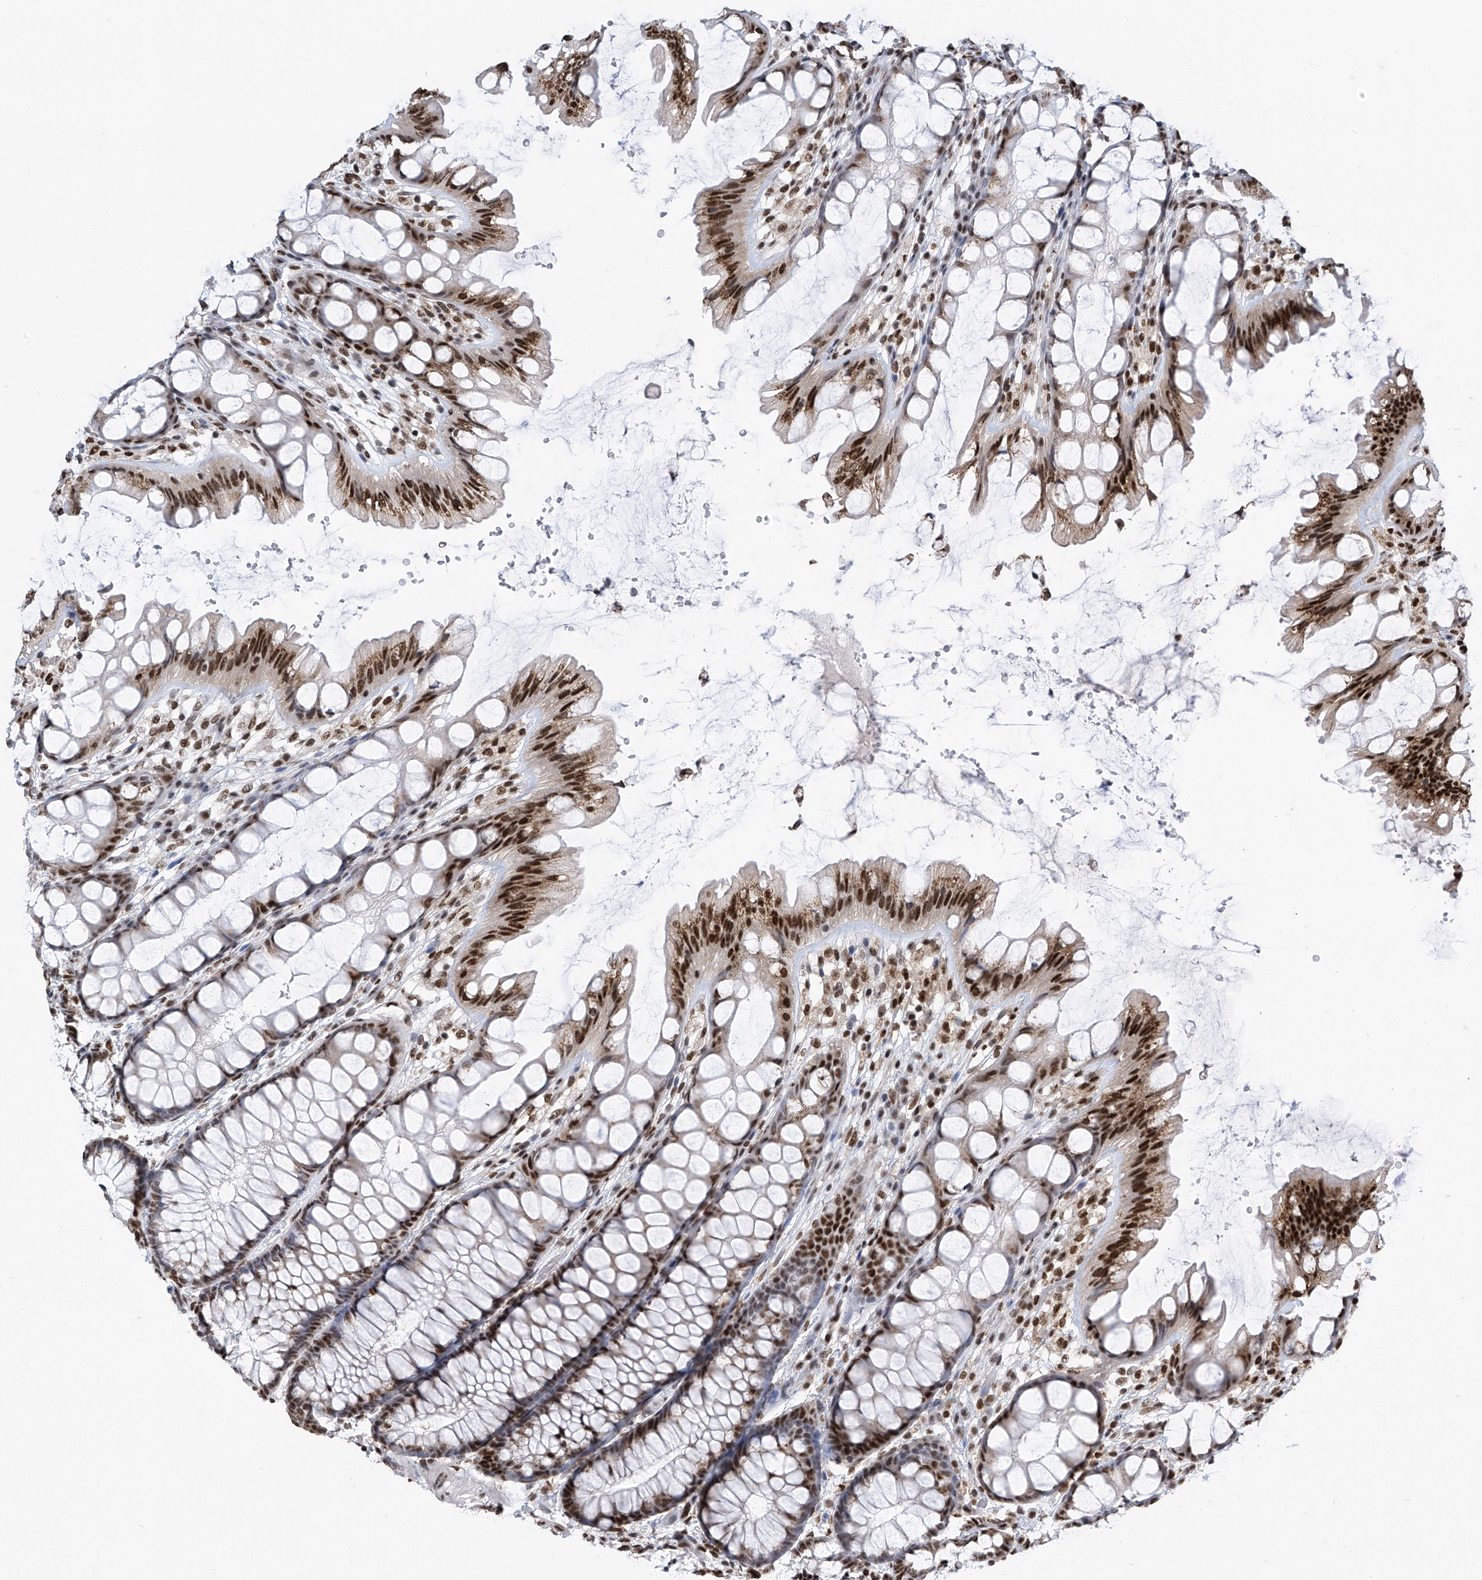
{"staining": {"intensity": "moderate", "quantity": ">75%", "location": "nuclear"}, "tissue": "colon", "cell_type": "Endothelial cells", "image_type": "normal", "snomed": [{"axis": "morphology", "description": "Normal tissue, NOS"}, {"axis": "topography", "description": "Colon"}], "caption": "Immunohistochemistry (DAB (3,3'-diaminobenzidine)) staining of benign human colon exhibits moderate nuclear protein expression in approximately >75% of endothelial cells.", "gene": "APLF", "patient": {"sex": "male", "age": 47}}